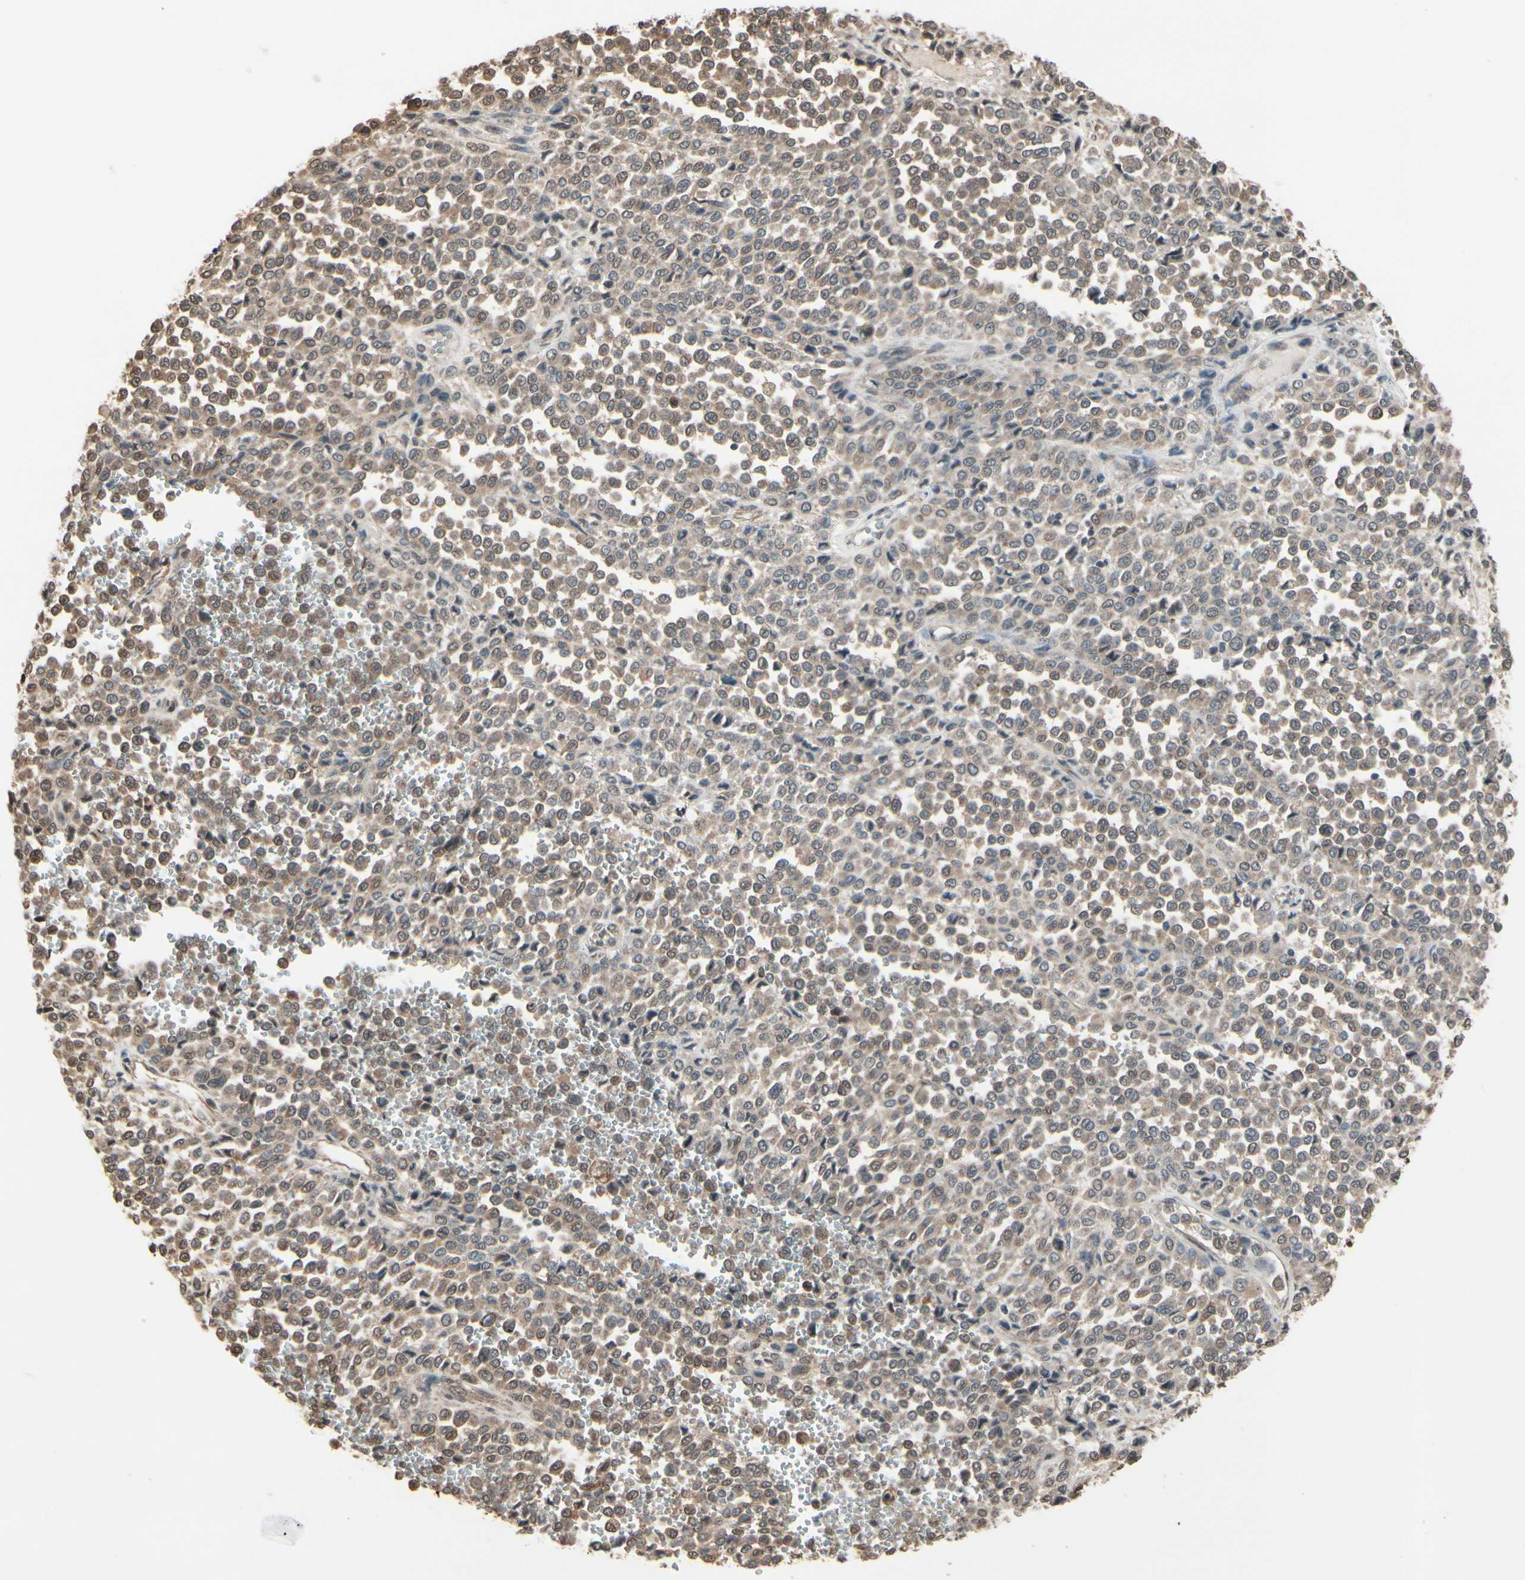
{"staining": {"intensity": "moderate", "quantity": ">75%", "location": "cytoplasmic/membranous"}, "tissue": "melanoma", "cell_type": "Tumor cells", "image_type": "cancer", "snomed": [{"axis": "morphology", "description": "Malignant melanoma, Metastatic site"}, {"axis": "topography", "description": "Pancreas"}], "caption": "Immunohistochemical staining of human melanoma displays medium levels of moderate cytoplasmic/membranous positivity in approximately >75% of tumor cells.", "gene": "PNPLA7", "patient": {"sex": "female", "age": 30}}